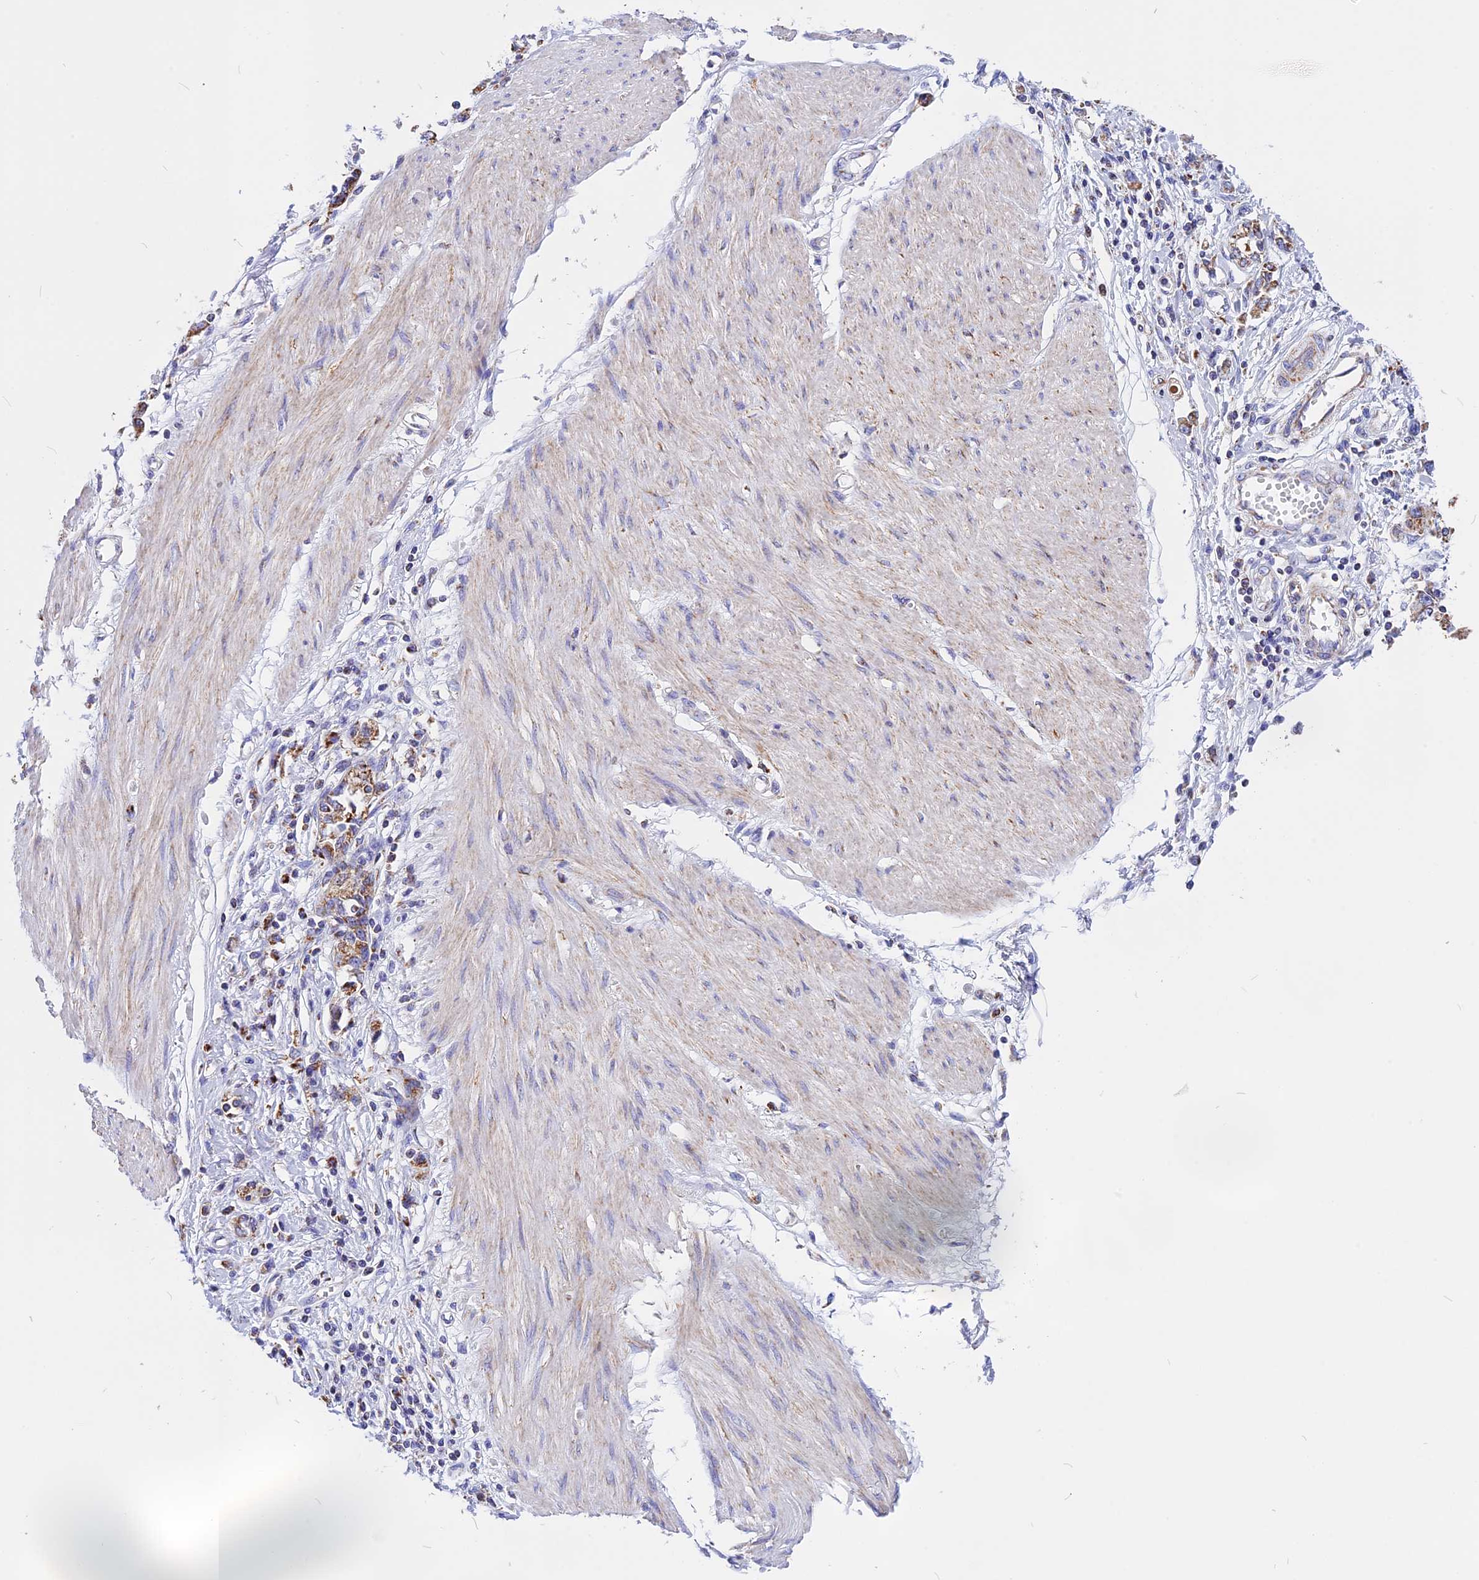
{"staining": {"intensity": "moderate", "quantity": ">75%", "location": "cytoplasmic/membranous"}, "tissue": "stomach cancer", "cell_type": "Tumor cells", "image_type": "cancer", "snomed": [{"axis": "morphology", "description": "Adenocarcinoma, NOS"}, {"axis": "topography", "description": "Stomach"}], "caption": "Stomach cancer (adenocarcinoma) tissue demonstrates moderate cytoplasmic/membranous expression in approximately >75% of tumor cells", "gene": "VDAC2", "patient": {"sex": "female", "age": 76}}